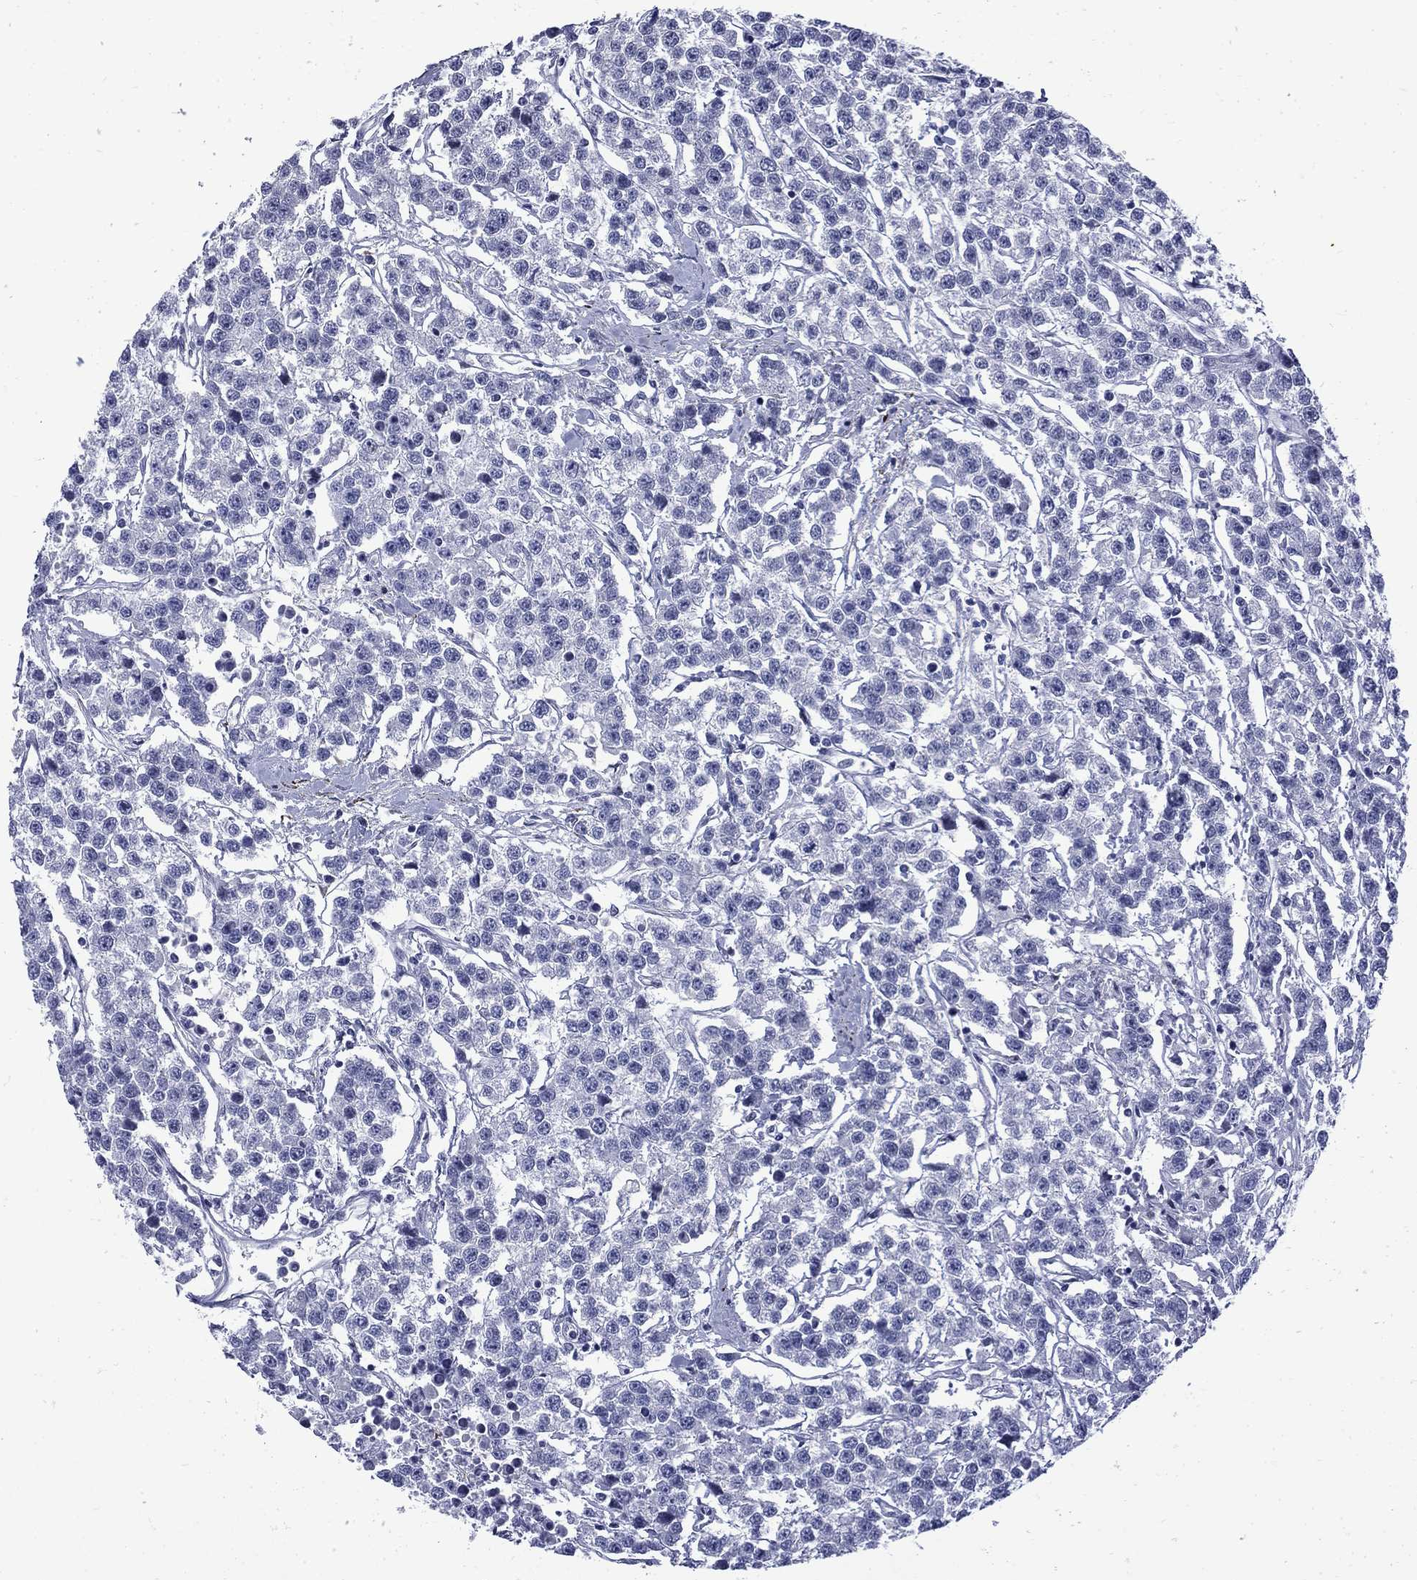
{"staining": {"intensity": "negative", "quantity": "none", "location": "none"}, "tissue": "testis cancer", "cell_type": "Tumor cells", "image_type": "cancer", "snomed": [{"axis": "morphology", "description": "Seminoma, NOS"}, {"axis": "topography", "description": "Testis"}], "caption": "Seminoma (testis) stained for a protein using immunohistochemistry (IHC) exhibits no expression tumor cells.", "gene": "MGARP", "patient": {"sex": "male", "age": 59}}